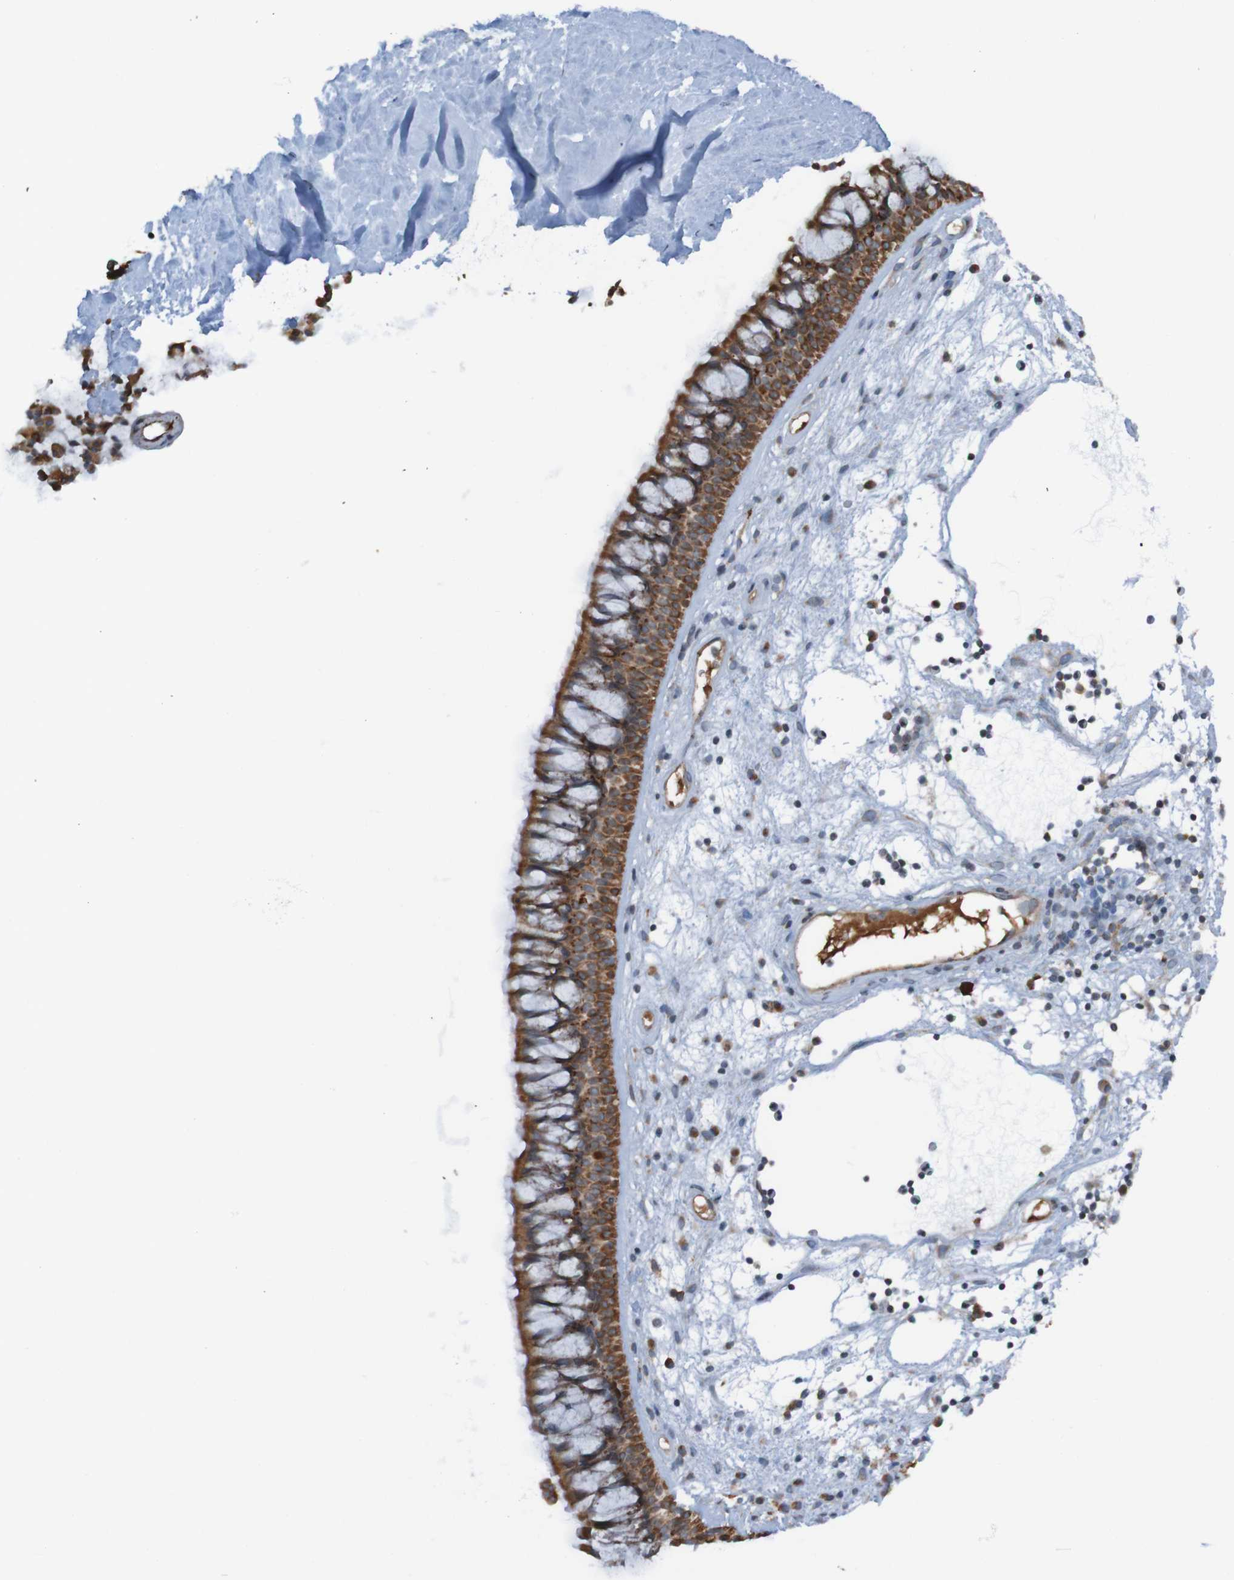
{"staining": {"intensity": "strong", "quantity": ">75%", "location": "cytoplasmic/membranous"}, "tissue": "nasopharynx", "cell_type": "Respiratory epithelial cells", "image_type": "normal", "snomed": [{"axis": "morphology", "description": "Normal tissue, NOS"}, {"axis": "morphology", "description": "Inflammation, NOS"}, {"axis": "topography", "description": "Nasopharynx"}], "caption": "The image displays immunohistochemical staining of benign nasopharynx. There is strong cytoplasmic/membranous staining is identified in approximately >75% of respiratory epithelial cells.", "gene": "UNG", "patient": {"sex": "male", "age": 48}}